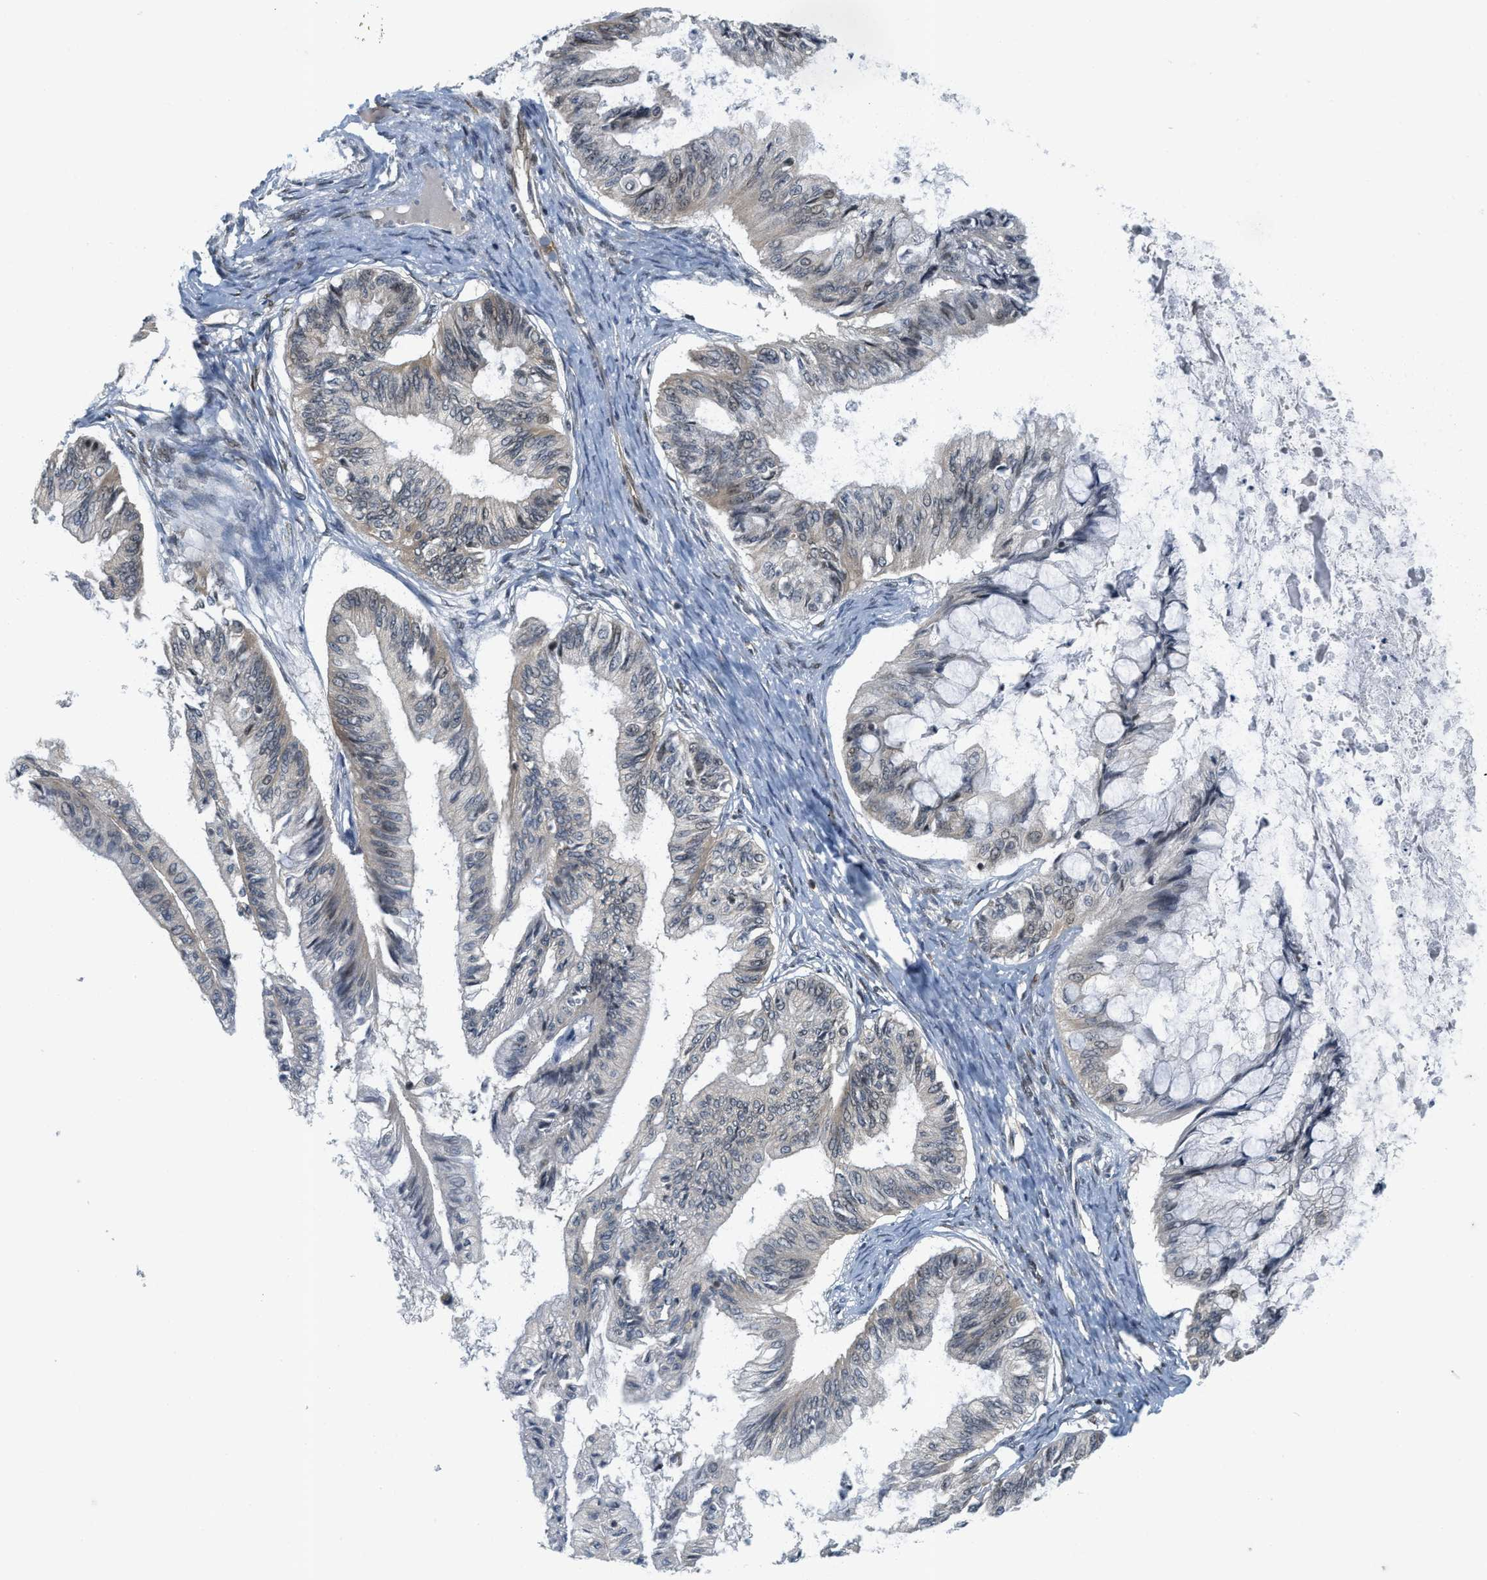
{"staining": {"intensity": "weak", "quantity": "<25%", "location": "cytoplasmic/membranous,nuclear"}, "tissue": "ovarian cancer", "cell_type": "Tumor cells", "image_type": "cancer", "snomed": [{"axis": "morphology", "description": "Cystadenocarcinoma, mucinous, NOS"}, {"axis": "topography", "description": "Ovary"}], "caption": "This is an IHC histopathology image of mucinous cystadenocarcinoma (ovarian). There is no staining in tumor cells.", "gene": "KMT2A", "patient": {"sex": "female", "age": 57}}